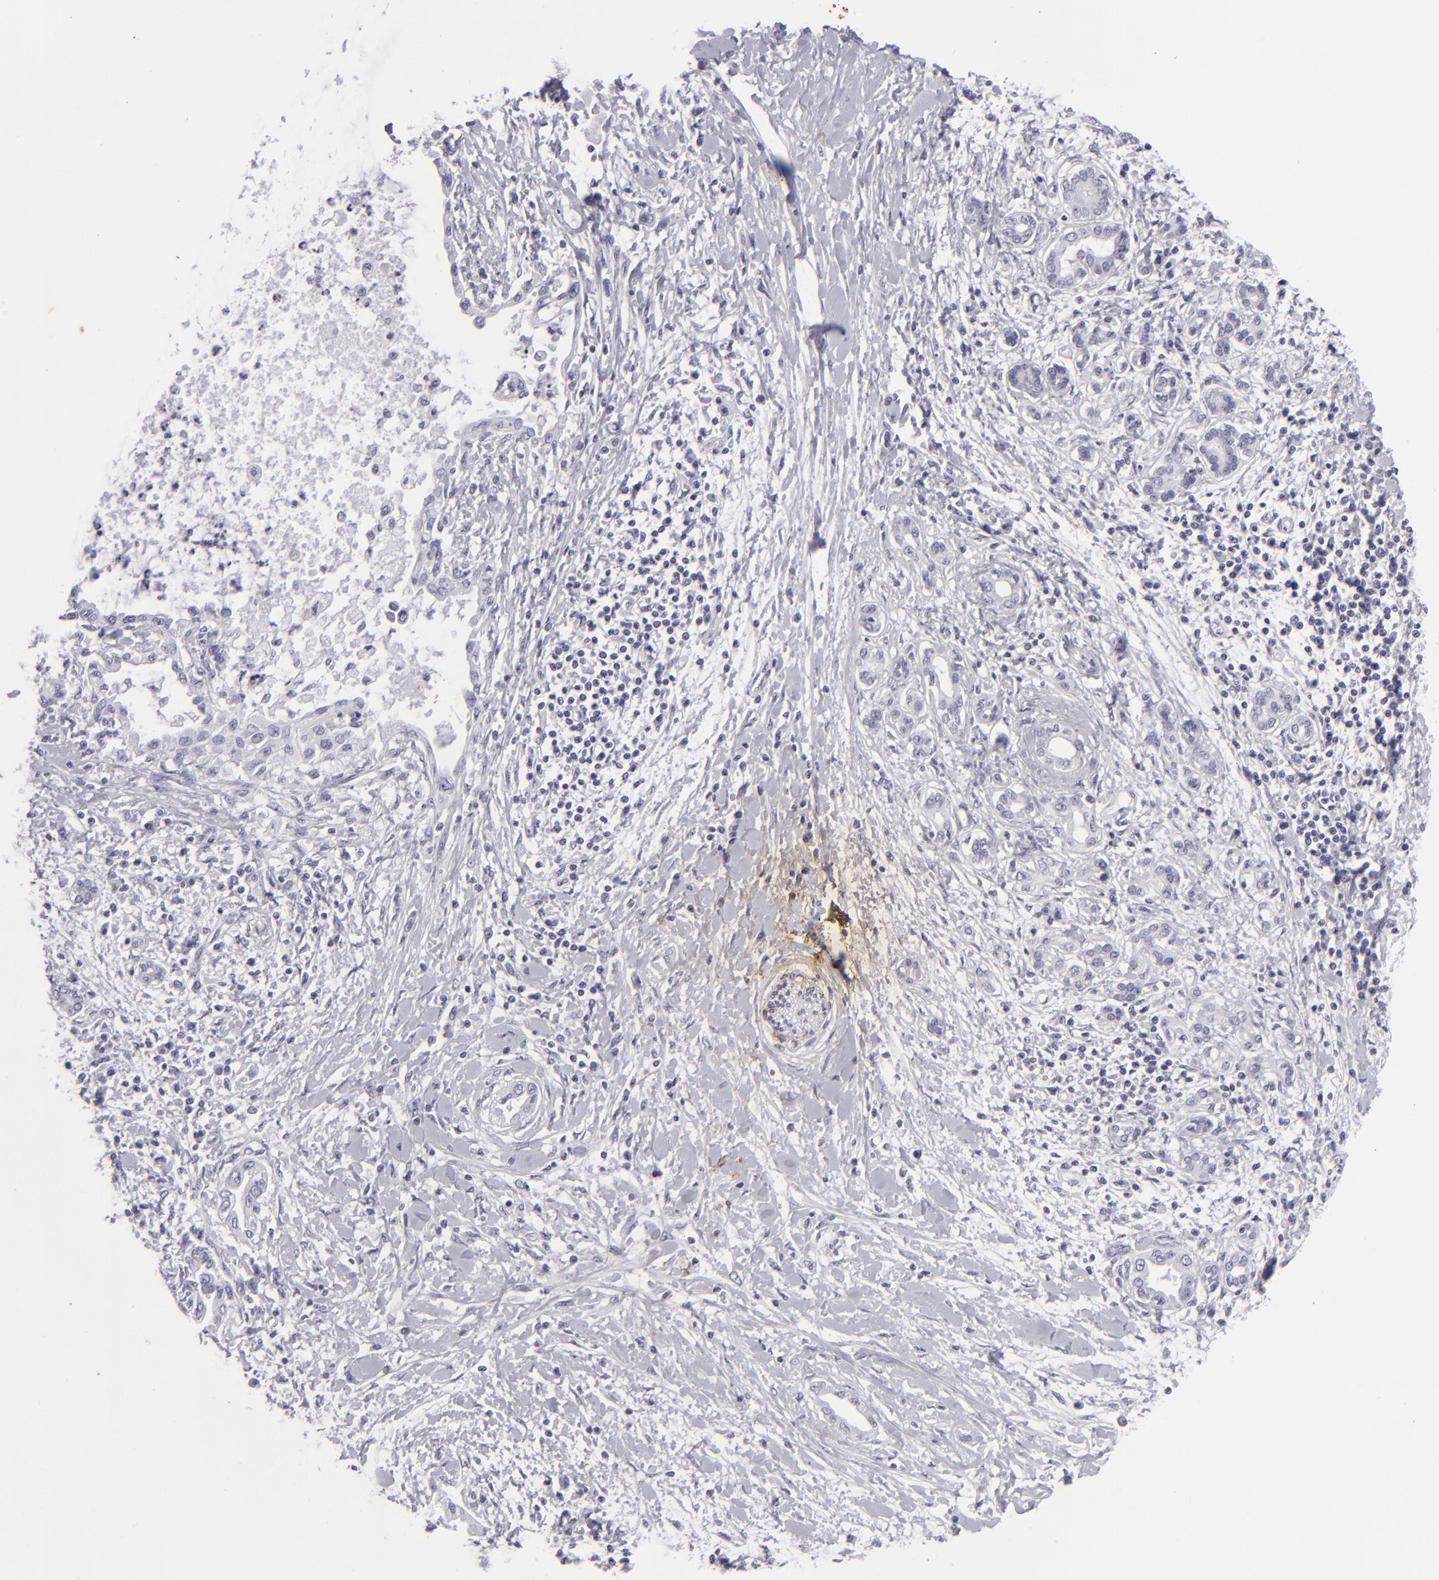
{"staining": {"intensity": "negative", "quantity": "none", "location": "none"}, "tissue": "pancreatic cancer", "cell_type": "Tumor cells", "image_type": "cancer", "snomed": [{"axis": "morphology", "description": "Adenocarcinoma, NOS"}, {"axis": "topography", "description": "Pancreas"}], "caption": "An image of human adenocarcinoma (pancreatic) is negative for staining in tumor cells.", "gene": "KRT1", "patient": {"sex": "female", "age": 64}}